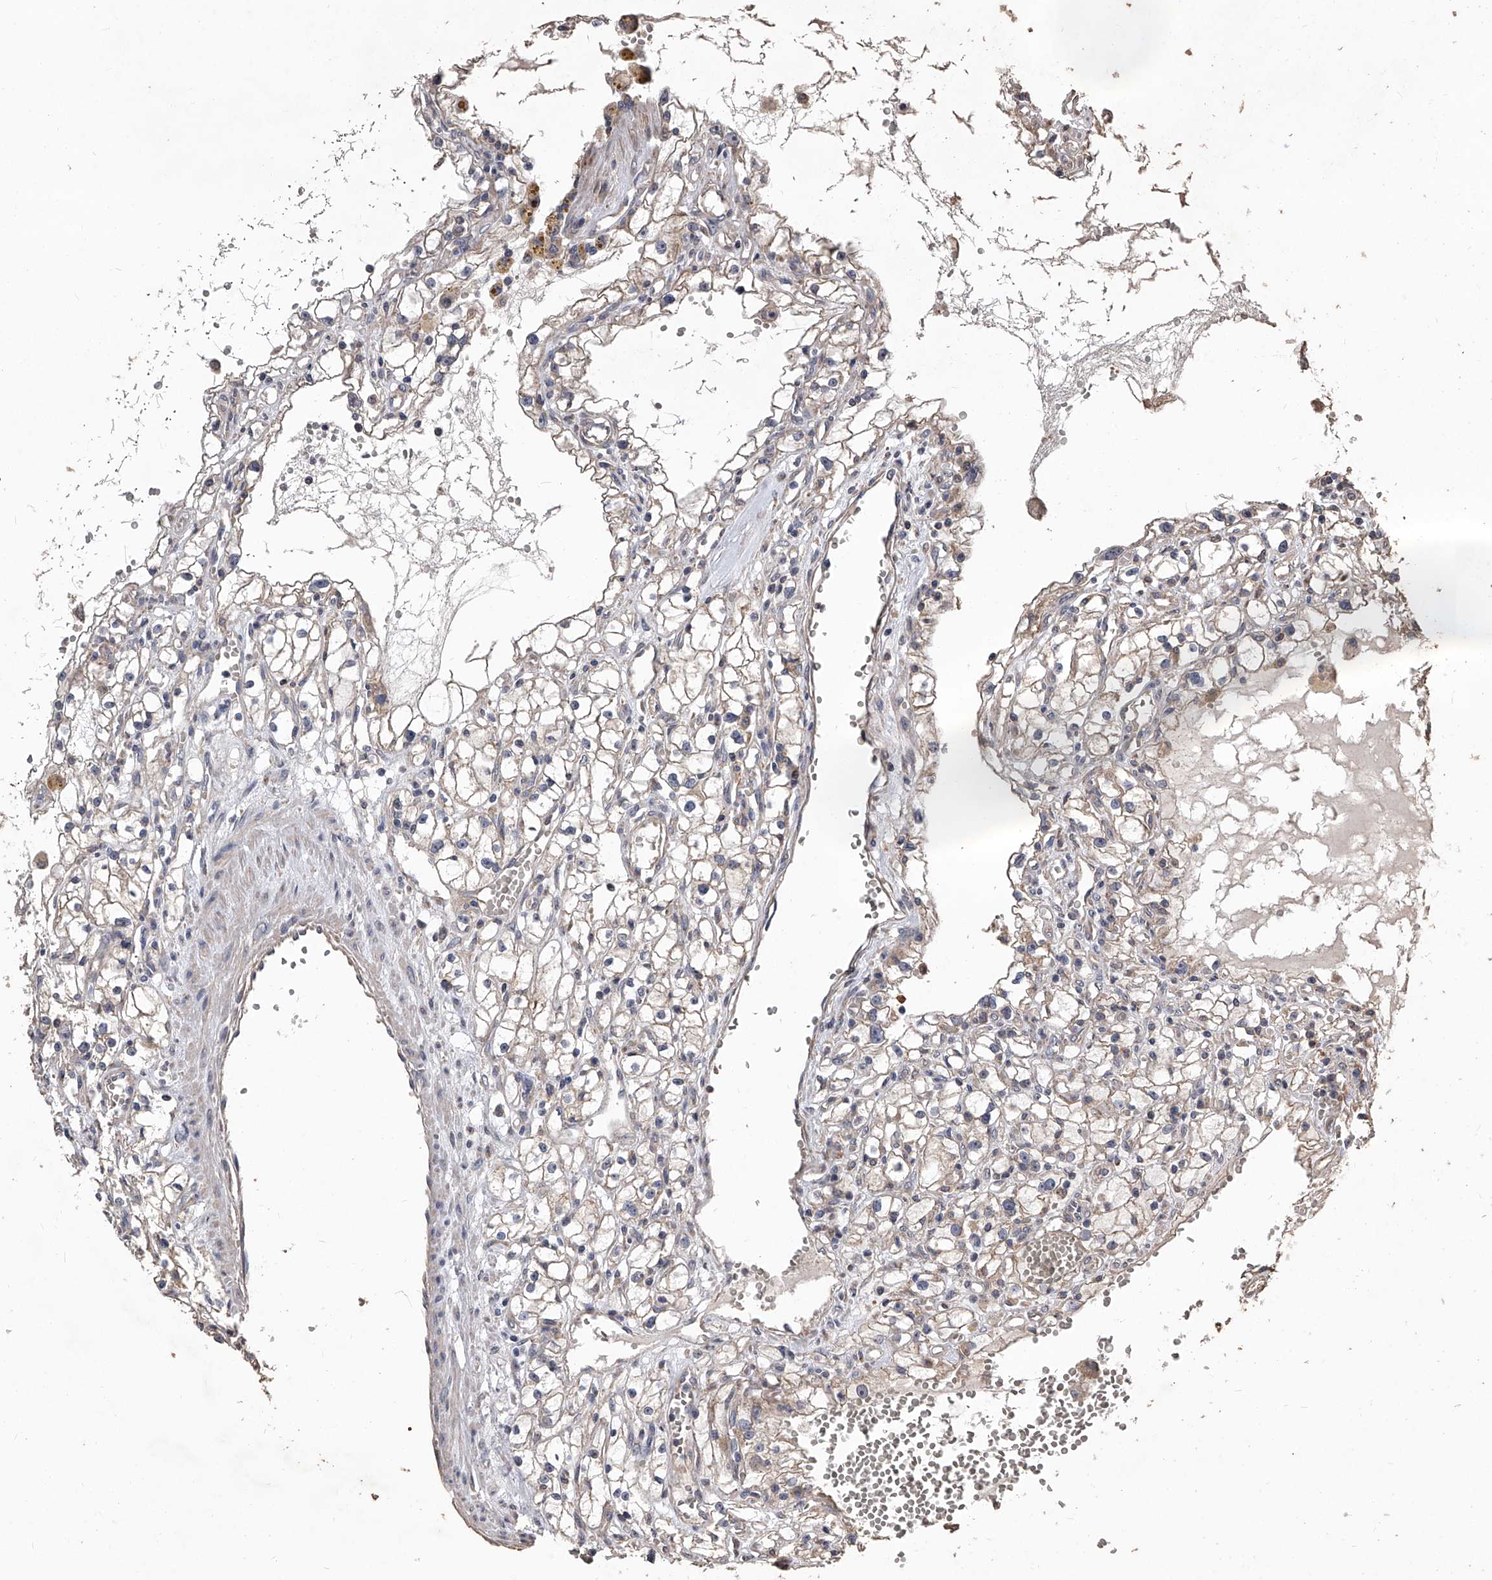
{"staining": {"intensity": "weak", "quantity": "<25%", "location": "cytoplasmic/membranous"}, "tissue": "renal cancer", "cell_type": "Tumor cells", "image_type": "cancer", "snomed": [{"axis": "morphology", "description": "Adenocarcinoma, NOS"}, {"axis": "topography", "description": "Kidney"}], "caption": "Immunohistochemical staining of human renal cancer (adenocarcinoma) exhibits no significant positivity in tumor cells.", "gene": "LTV1", "patient": {"sex": "male", "age": 56}}